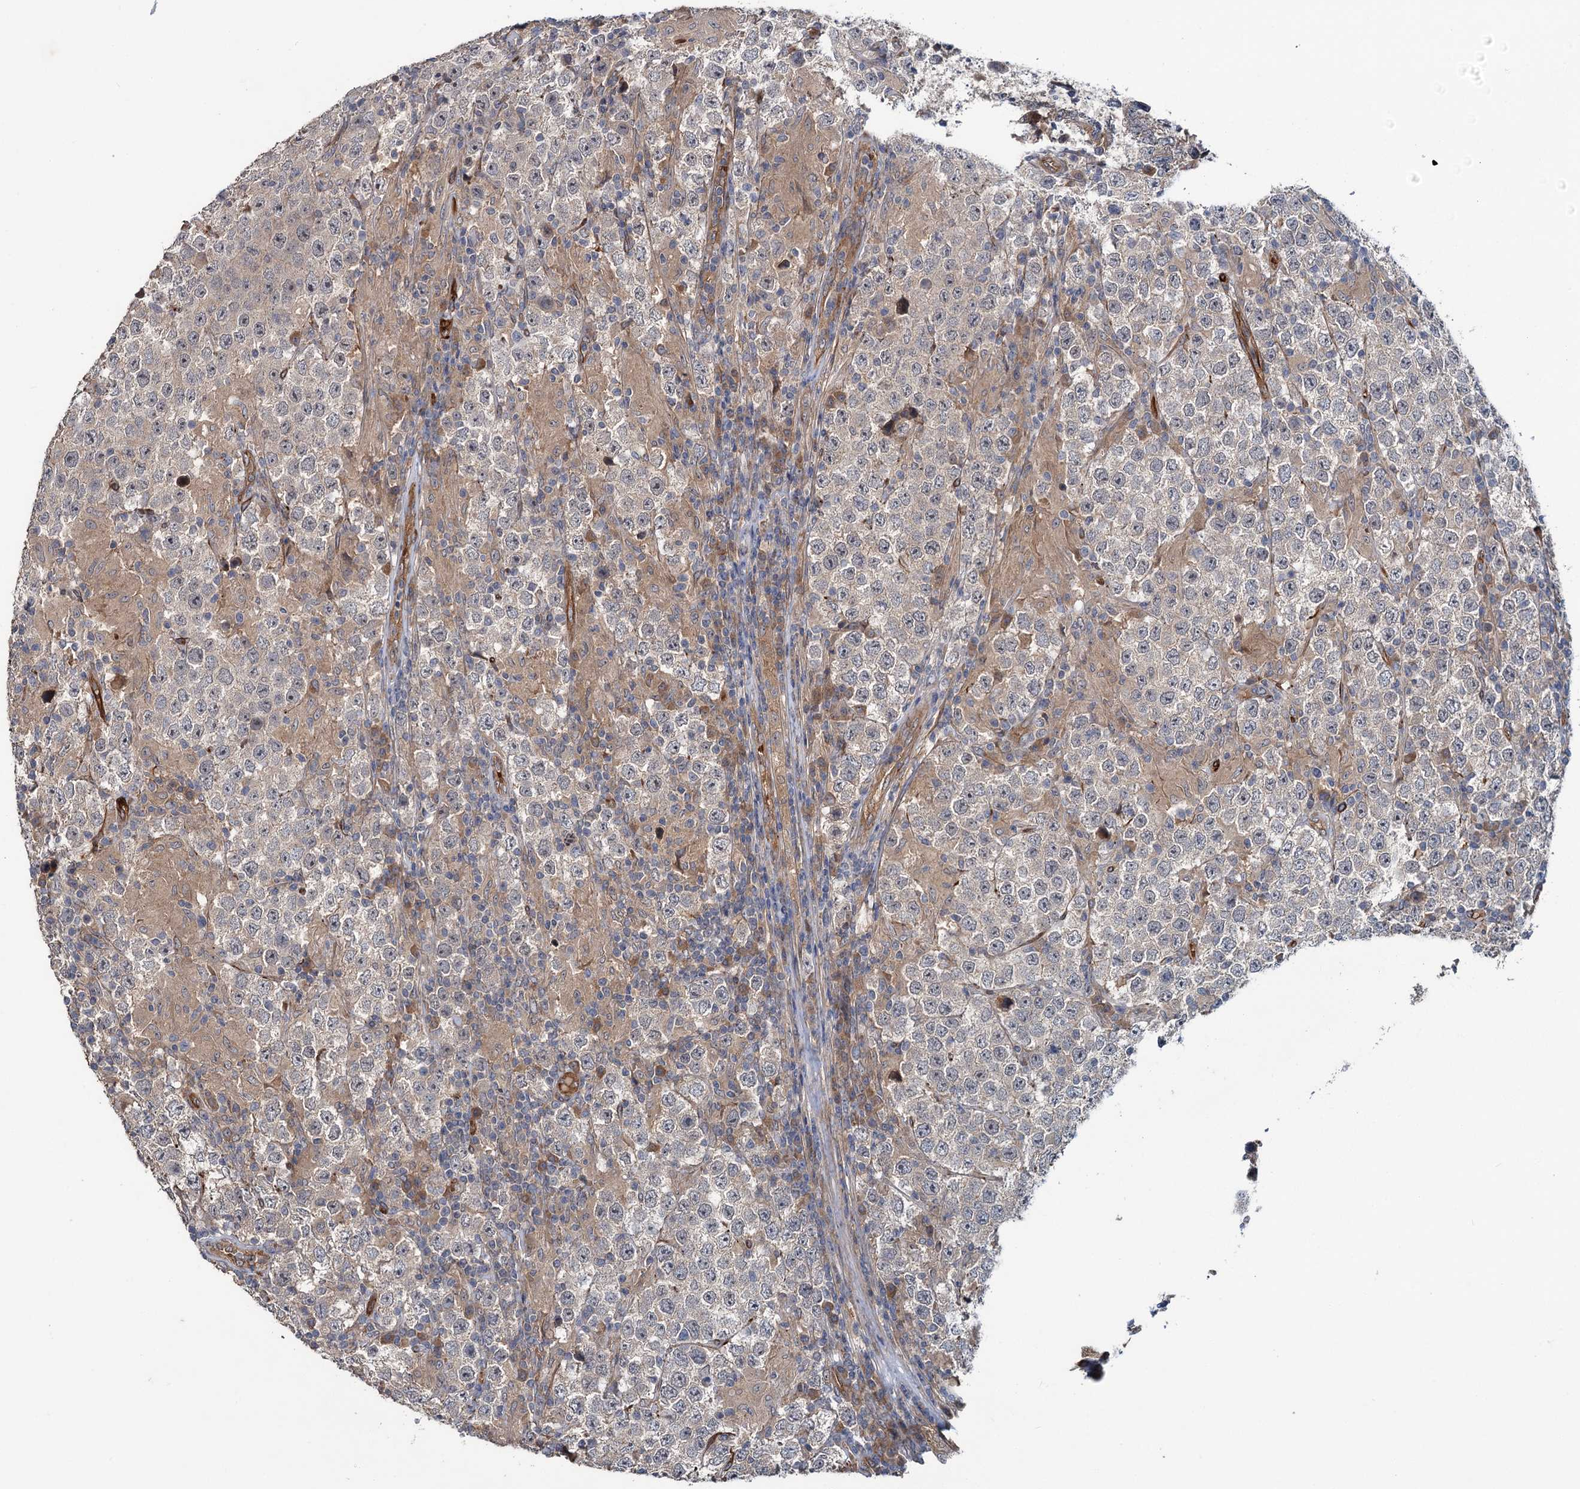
{"staining": {"intensity": "negative", "quantity": "none", "location": "none"}, "tissue": "testis cancer", "cell_type": "Tumor cells", "image_type": "cancer", "snomed": [{"axis": "morphology", "description": "Normal tissue, NOS"}, {"axis": "morphology", "description": "Urothelial carcinoma, High grade"}, {"axis": "morphology", "description": "Seminoma, NOS"}, {"axis": "morphology", "description": "Carcinoma, Embryonal, NOS"}, {"axis": "topography", "description": "Urinary bladder"}, {"axis": "topography", "description": "Testis"}], "caption": "Tumor cells are negative for protein expression in human testis urothelial carcinoma (high-grade).", "gene": "PKN2", "patient": {"sex": "male", "age": 41}}